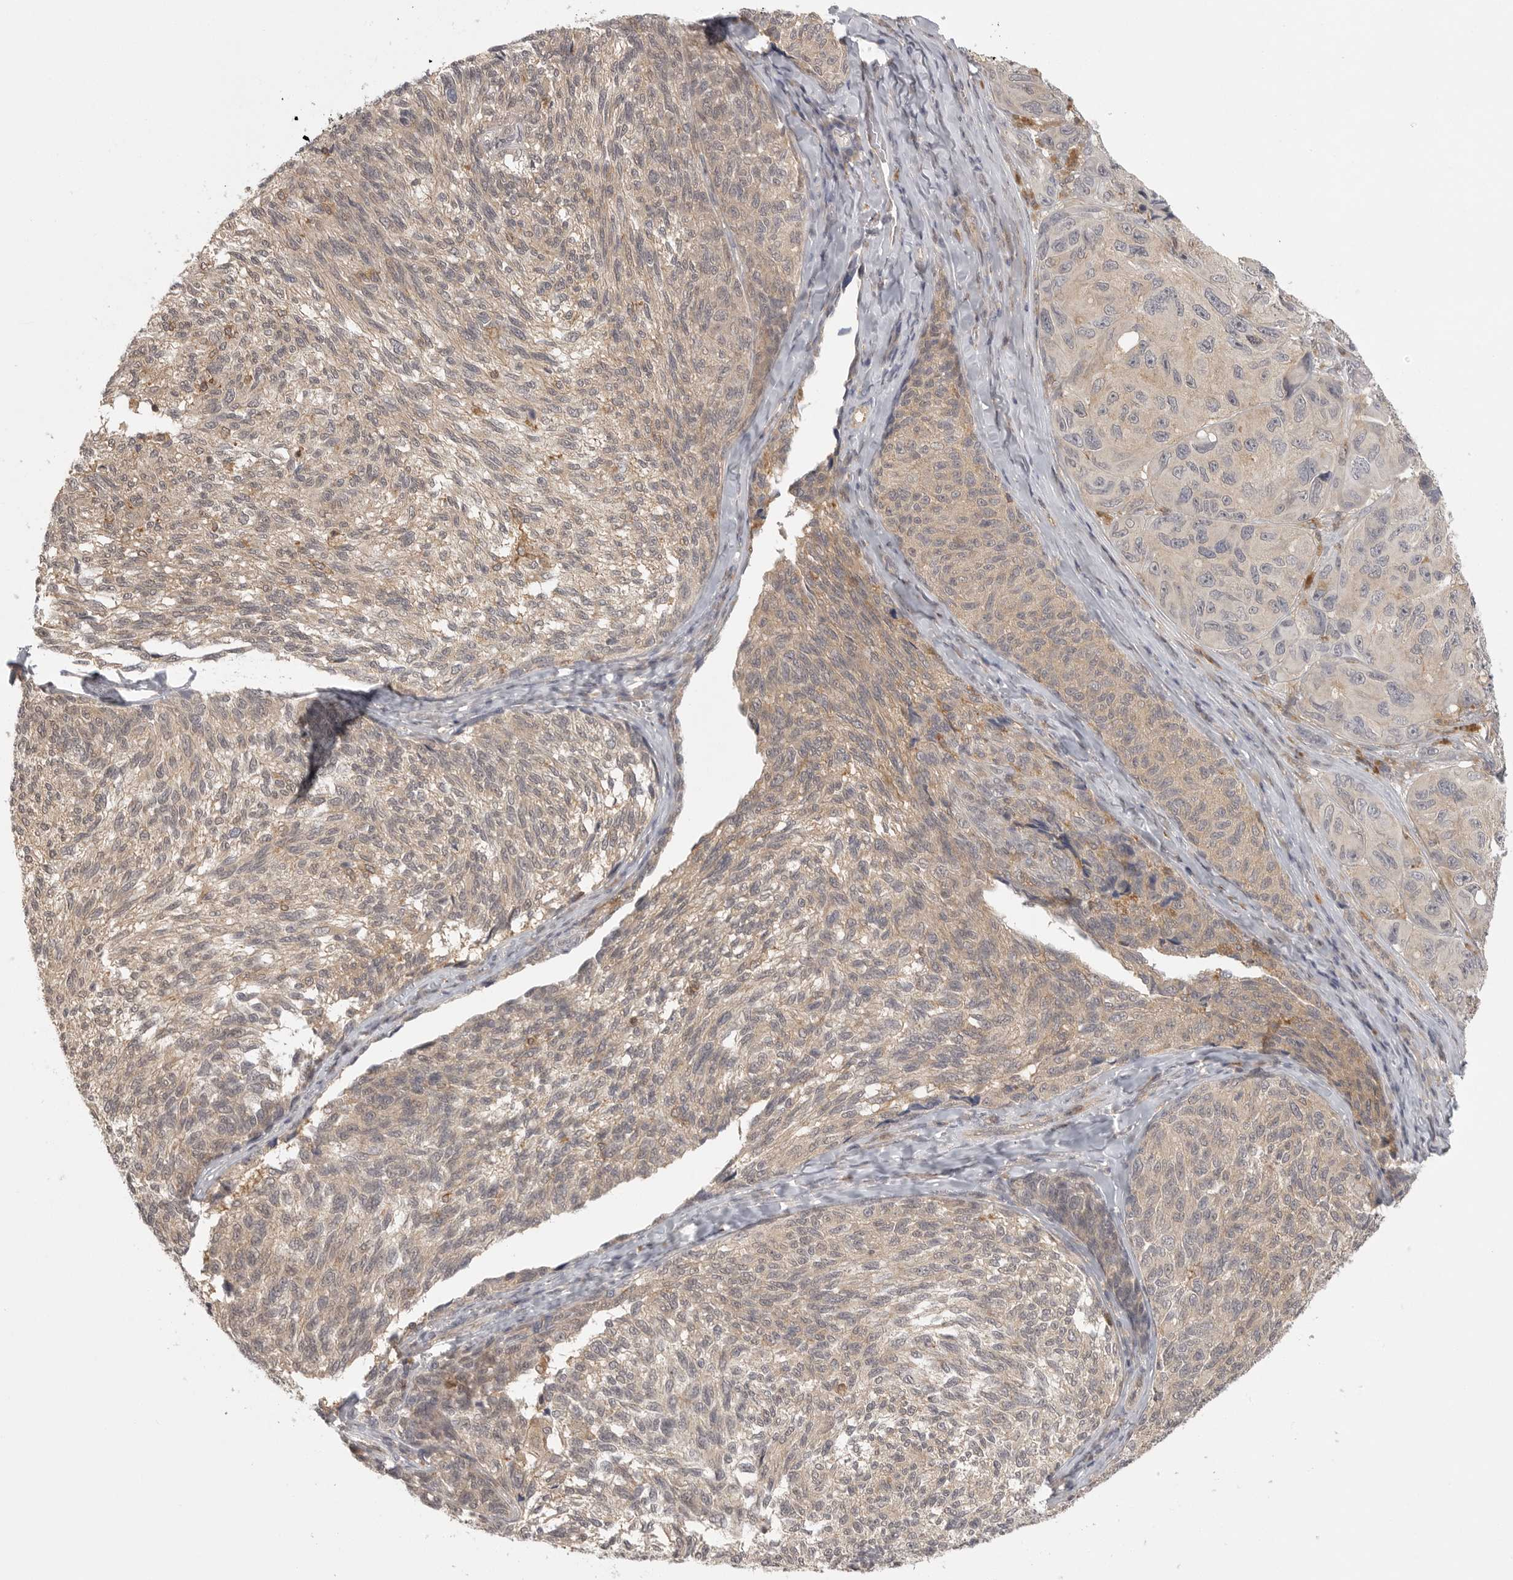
{"staining": {"intensity": "weak", "quantity": "25%-75%", "location": "cytoplasmic/membranous"}, "tissue": "melanoma", "cell_type": "Tumor cells", "image_type": "cancer", "snomed": [{"axis": "morphology", "description": "Malignant melanoma, NOS"}, {"axis": "topography", "description": "Skin"}], "caption": "Immunohistochemical staining of melanoma reveals weak cytoplasmic/membranous protein staining in about 25%-75% of tumor cells.", "gene": "DBNL", "patient": {"sex": "female", "age": 73}}